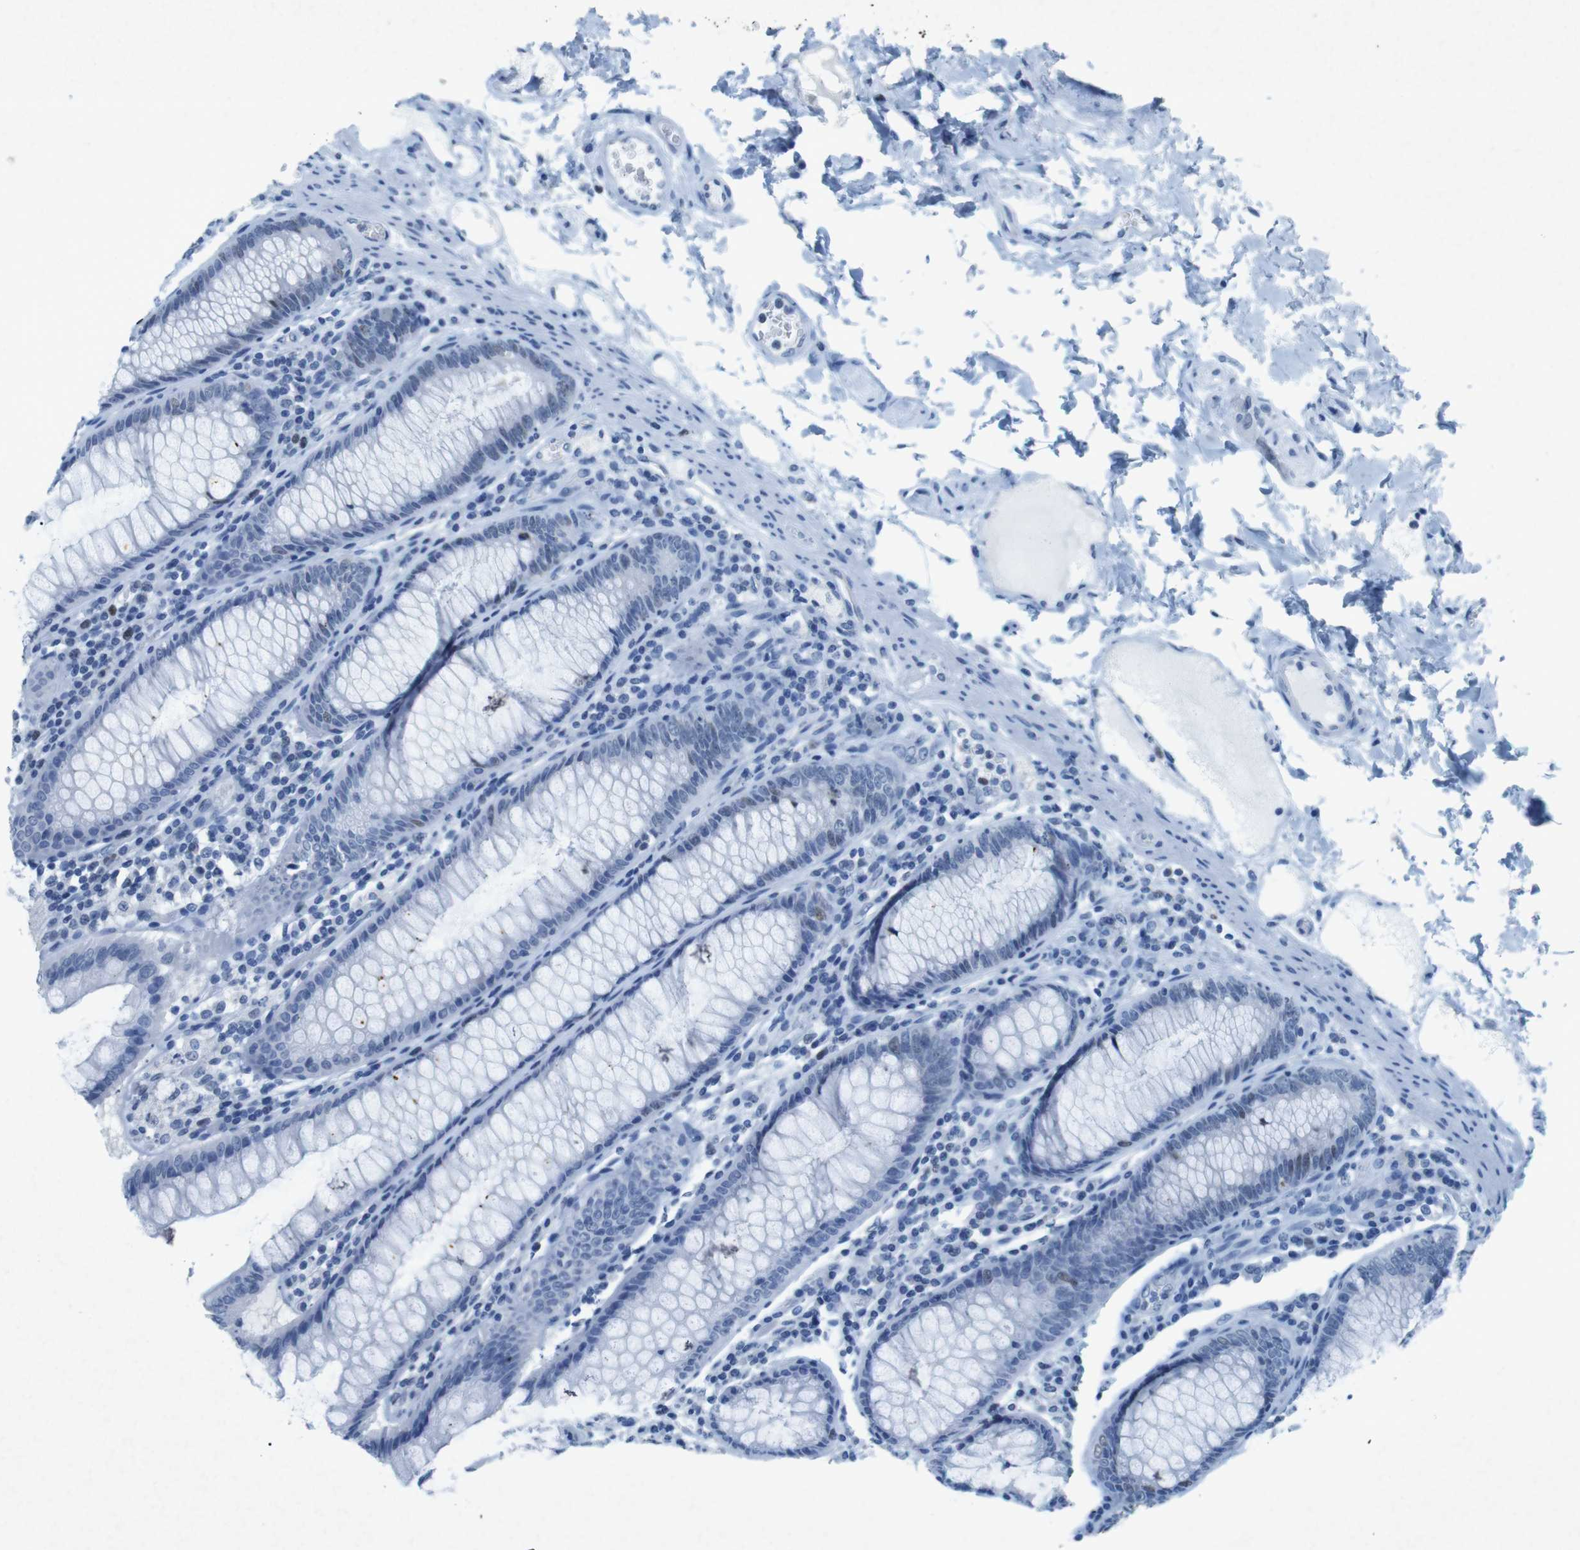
{"staining": {"intensity": "negative", "quantity": "none", "location": "none"}, "tissue": "colon", "cell_type": "Endothelial cells", "image_type": "normal", "snomed": [{"axis": "morphology", "description": "Normal tissue, NOS"}, {"axis": "topography", "description": "Colon"}], "caption": "Colon was stained to show a protein in brown. There is no significant staining in endothelial cells. Nuclei are stained in blue.", "gene": "CTAG1B", "patient": {"sex": "female", "age": 46}}